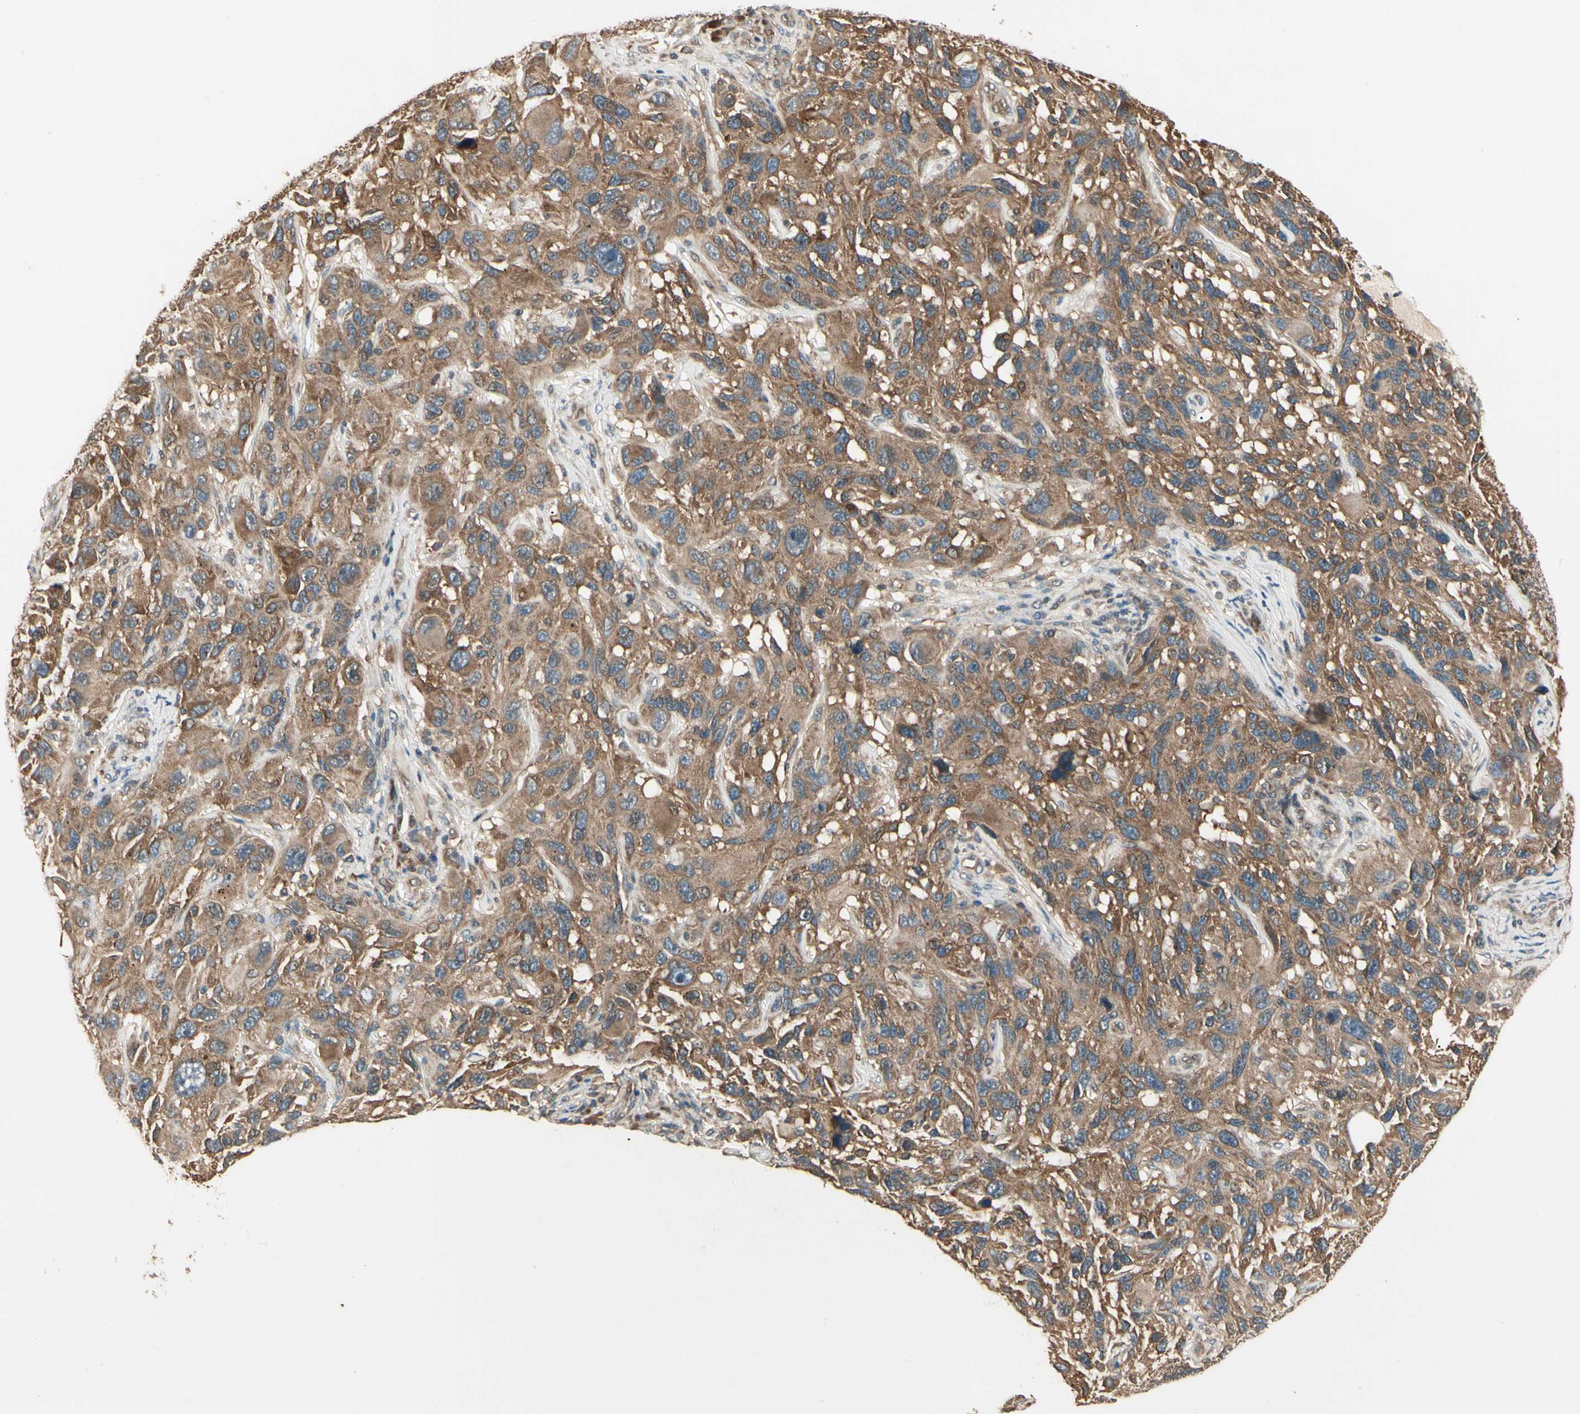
{"staining": {"intensity": "moderate", "quantity": ">75%", "location": "cytoplasmic/membranous"}, "tissue": "melanoma", "cell_type": "Tumor cells", "image_type": "cancer", "snomed": [{"axis": "morphology", "description": "Malignant melanoma, NOS"}, {"axis": "topography", "description": "Skin"}], "caption": "Protein analysis of malignant melanoma tissue demonstrates moderate cytoplasmic/membranous expression in about >75% of tumor cells.", "gene": "CCT7", "patient": {"sex": "male", "age": 53}}